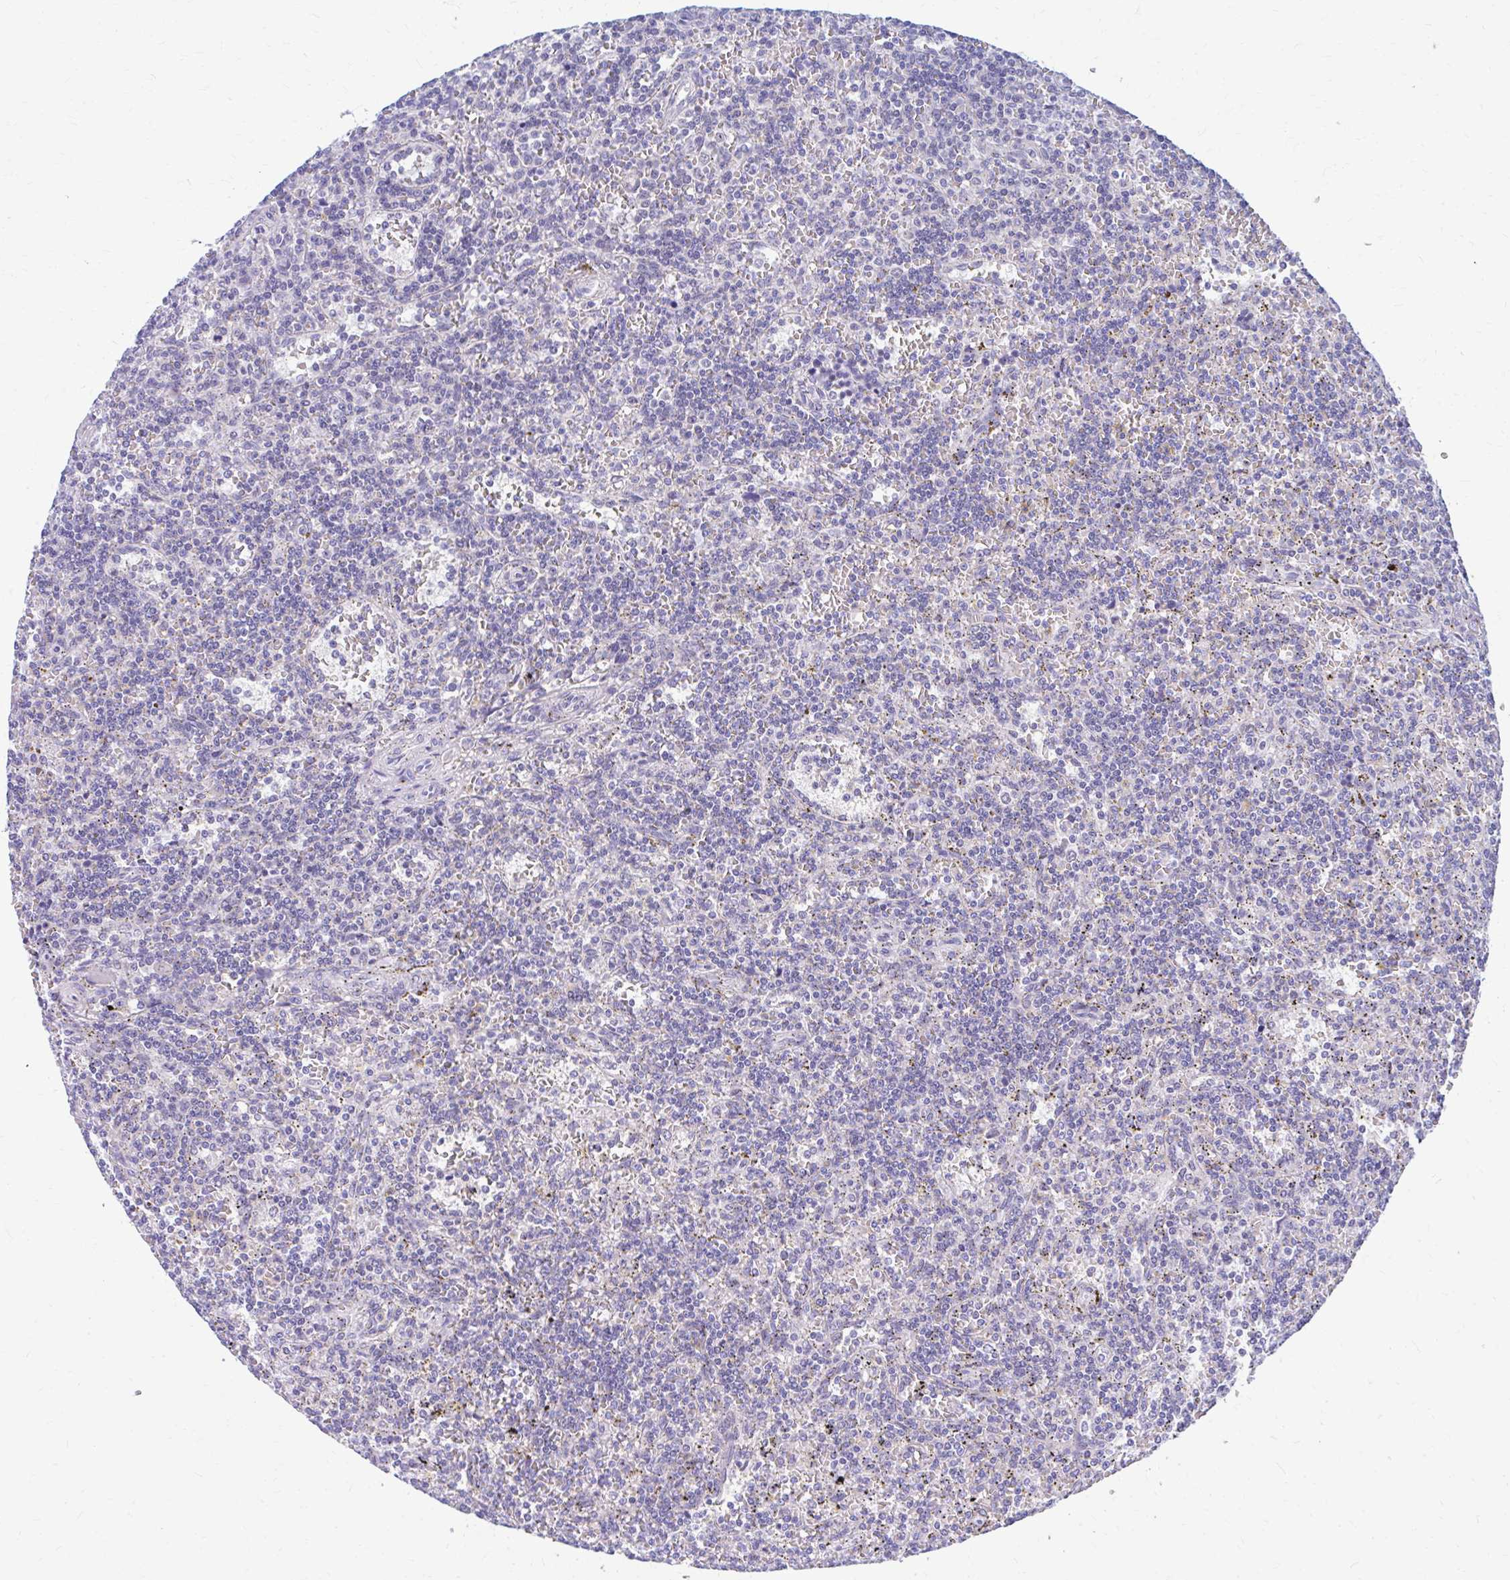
{"staining": {"intensity": "negative", "quantity": "none", "location": "none"}, "tissue": "lymphoma", "cell_type": "Tumor cells", "image_type": "cancer", "snomed": [{"axis": "morphology", "description": "Malignant lymphoma, non-Hodgkin's type, Low grade"}, {"axis": "topography", "description": "Spleen"}], "caption": "DAB immunohistochemical staining of low-grade malignant lymphoma, non-Hodgkin's type demonstrates no significant staining in tumor cells.", "gene": "RADIL", "patient": {"sex": "male", "age": 73}}